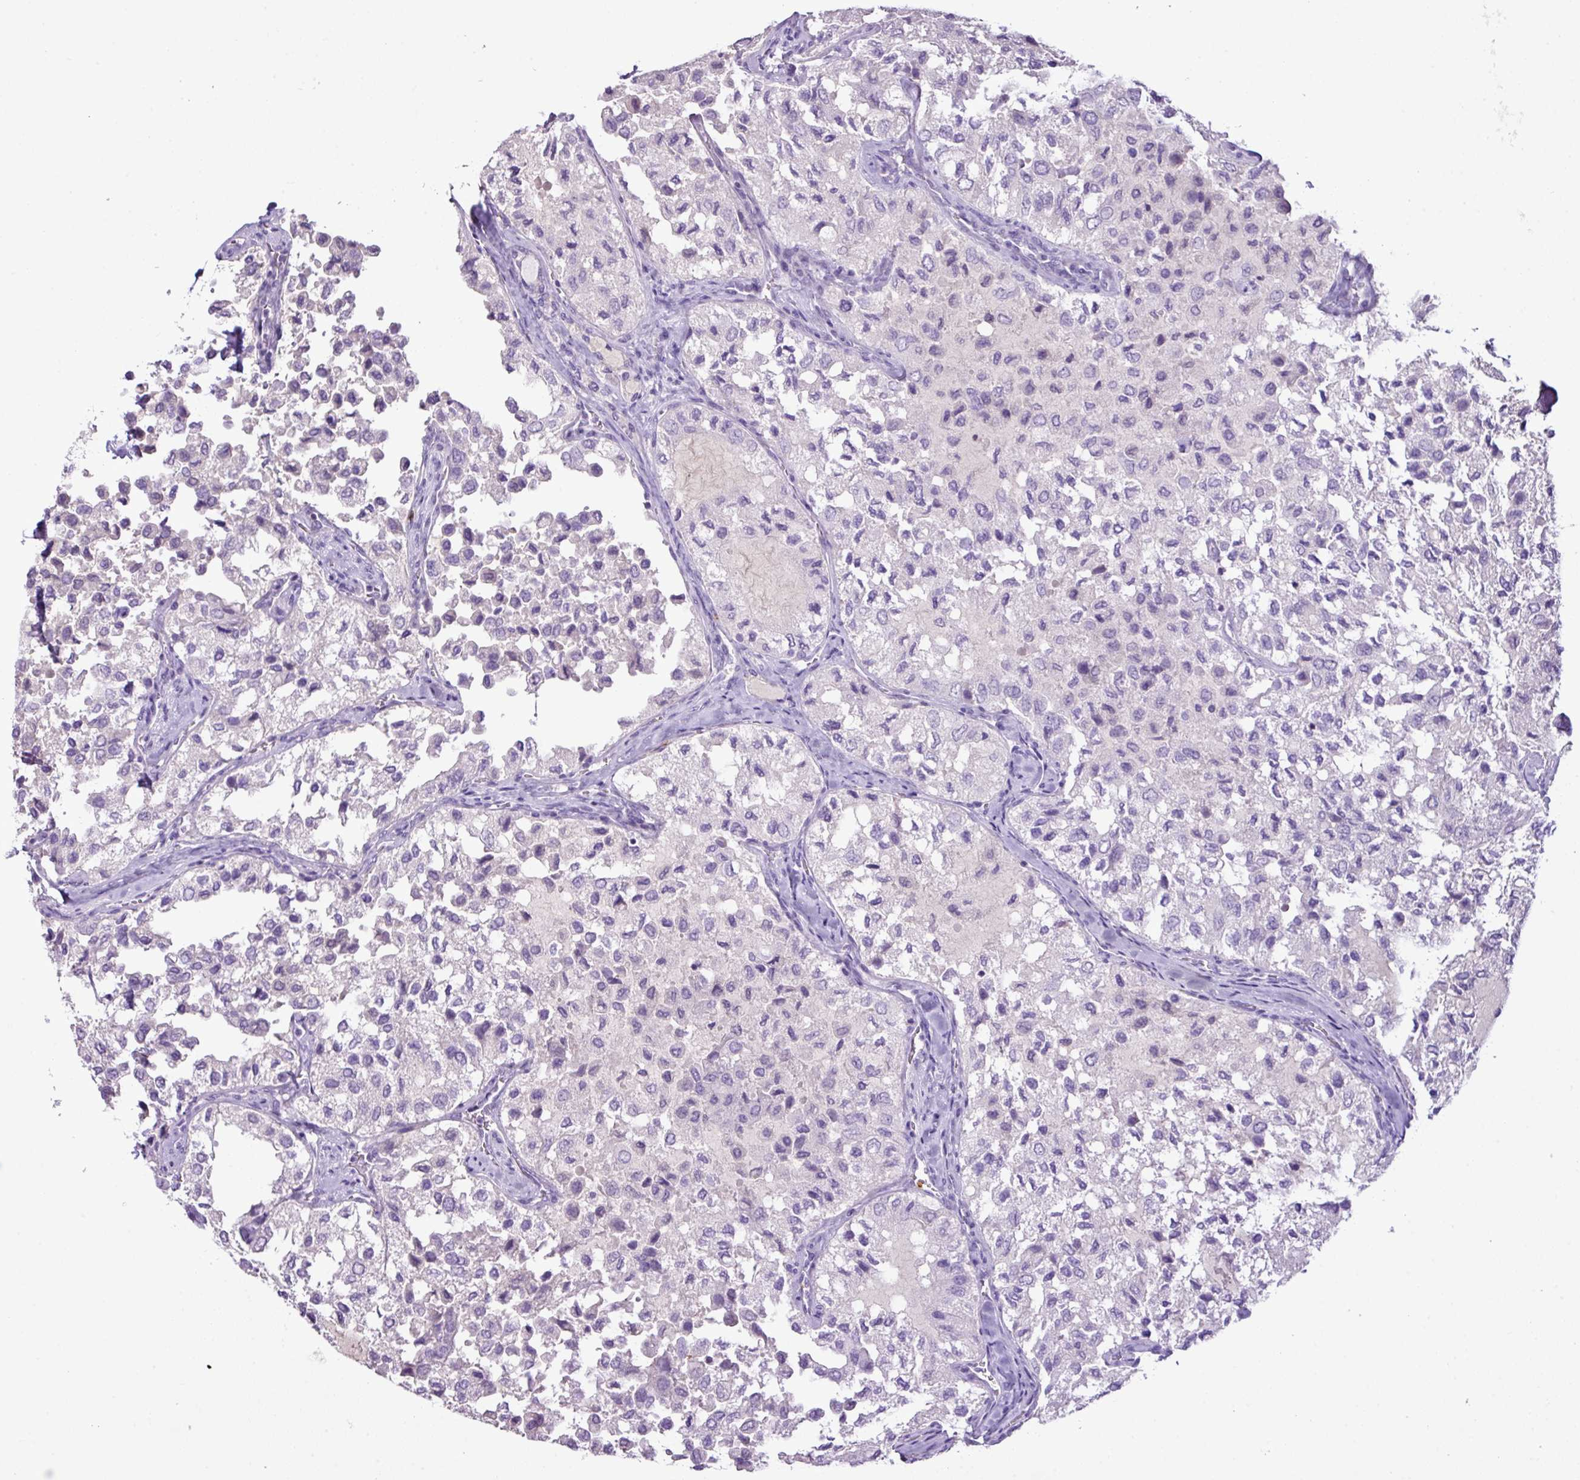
{"staining": {"intensity": "negative", "quantity": "none", "location": "none"}, "tissue": "thyroid cancer", "cell_type": "Tumor cells", "image_type": "cancer", "snomed": [{"axis": "morphology", "description": "Follicular adenoma carcinoma, NOS"}, {"axis": "topography", "description": "Thyroid gland"}], "caption": "Immunohistochemical staining of human thyroid cancer demonstrates no significant expression in tumor cells.", "gene": "HTR3E", "patient": {"sex": "male", "age": 75}}